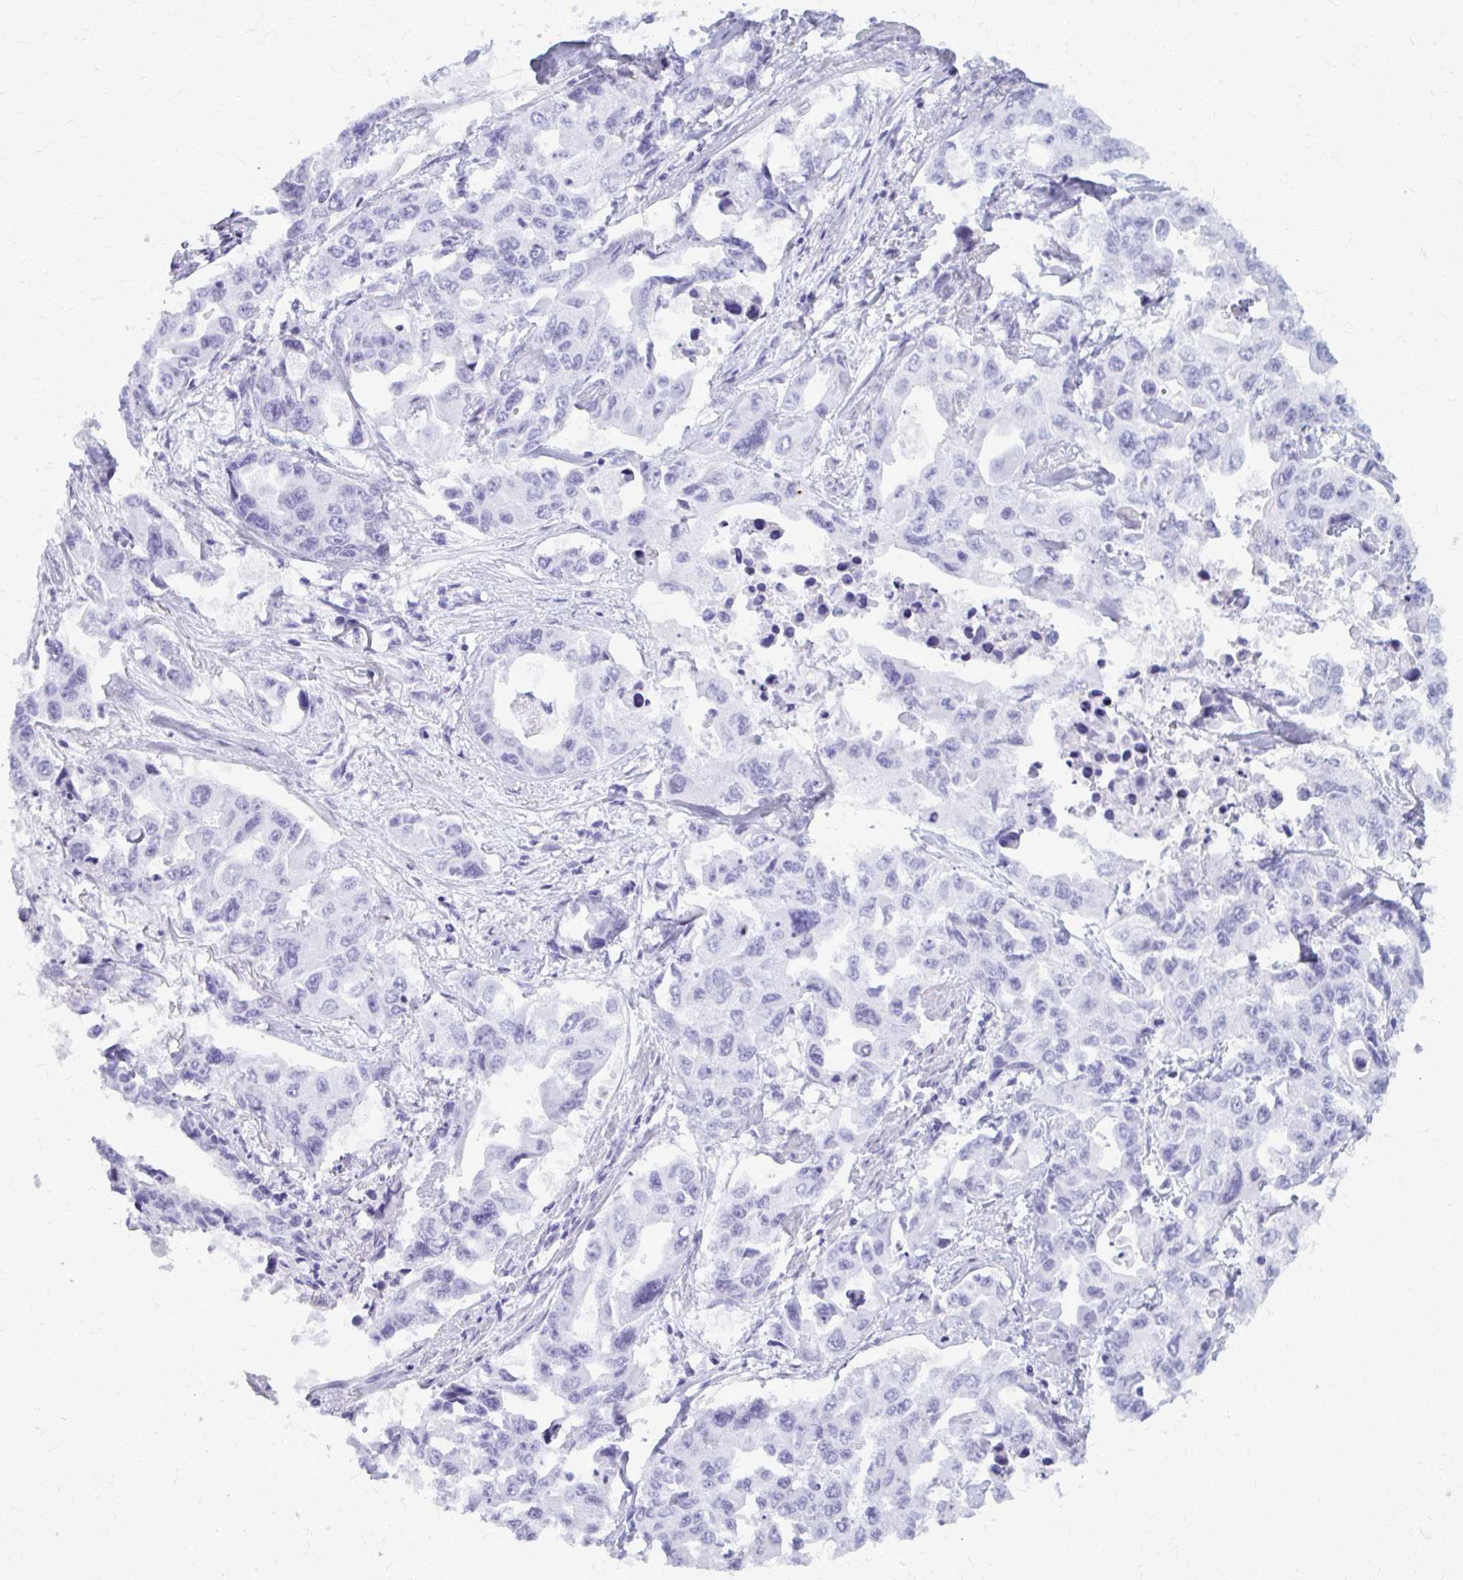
{"staining": {"intensity": "negative", "quantity": "none", "location": "none"}, "tissue": "lung cancer", "cell_type": "Tumor cells", "image_type": "cancer", "snomed": [{"axis": "morphology", "description": "Adenocarcinoma, NOS"}, {"axis": "topography", "description": "Lung"}], "caption": "IHC of adenocarcinoma (lung) displays no positivity in tumor cells.", "gene": "GFAP", "patient": {"sex": "male", "age": 64}}